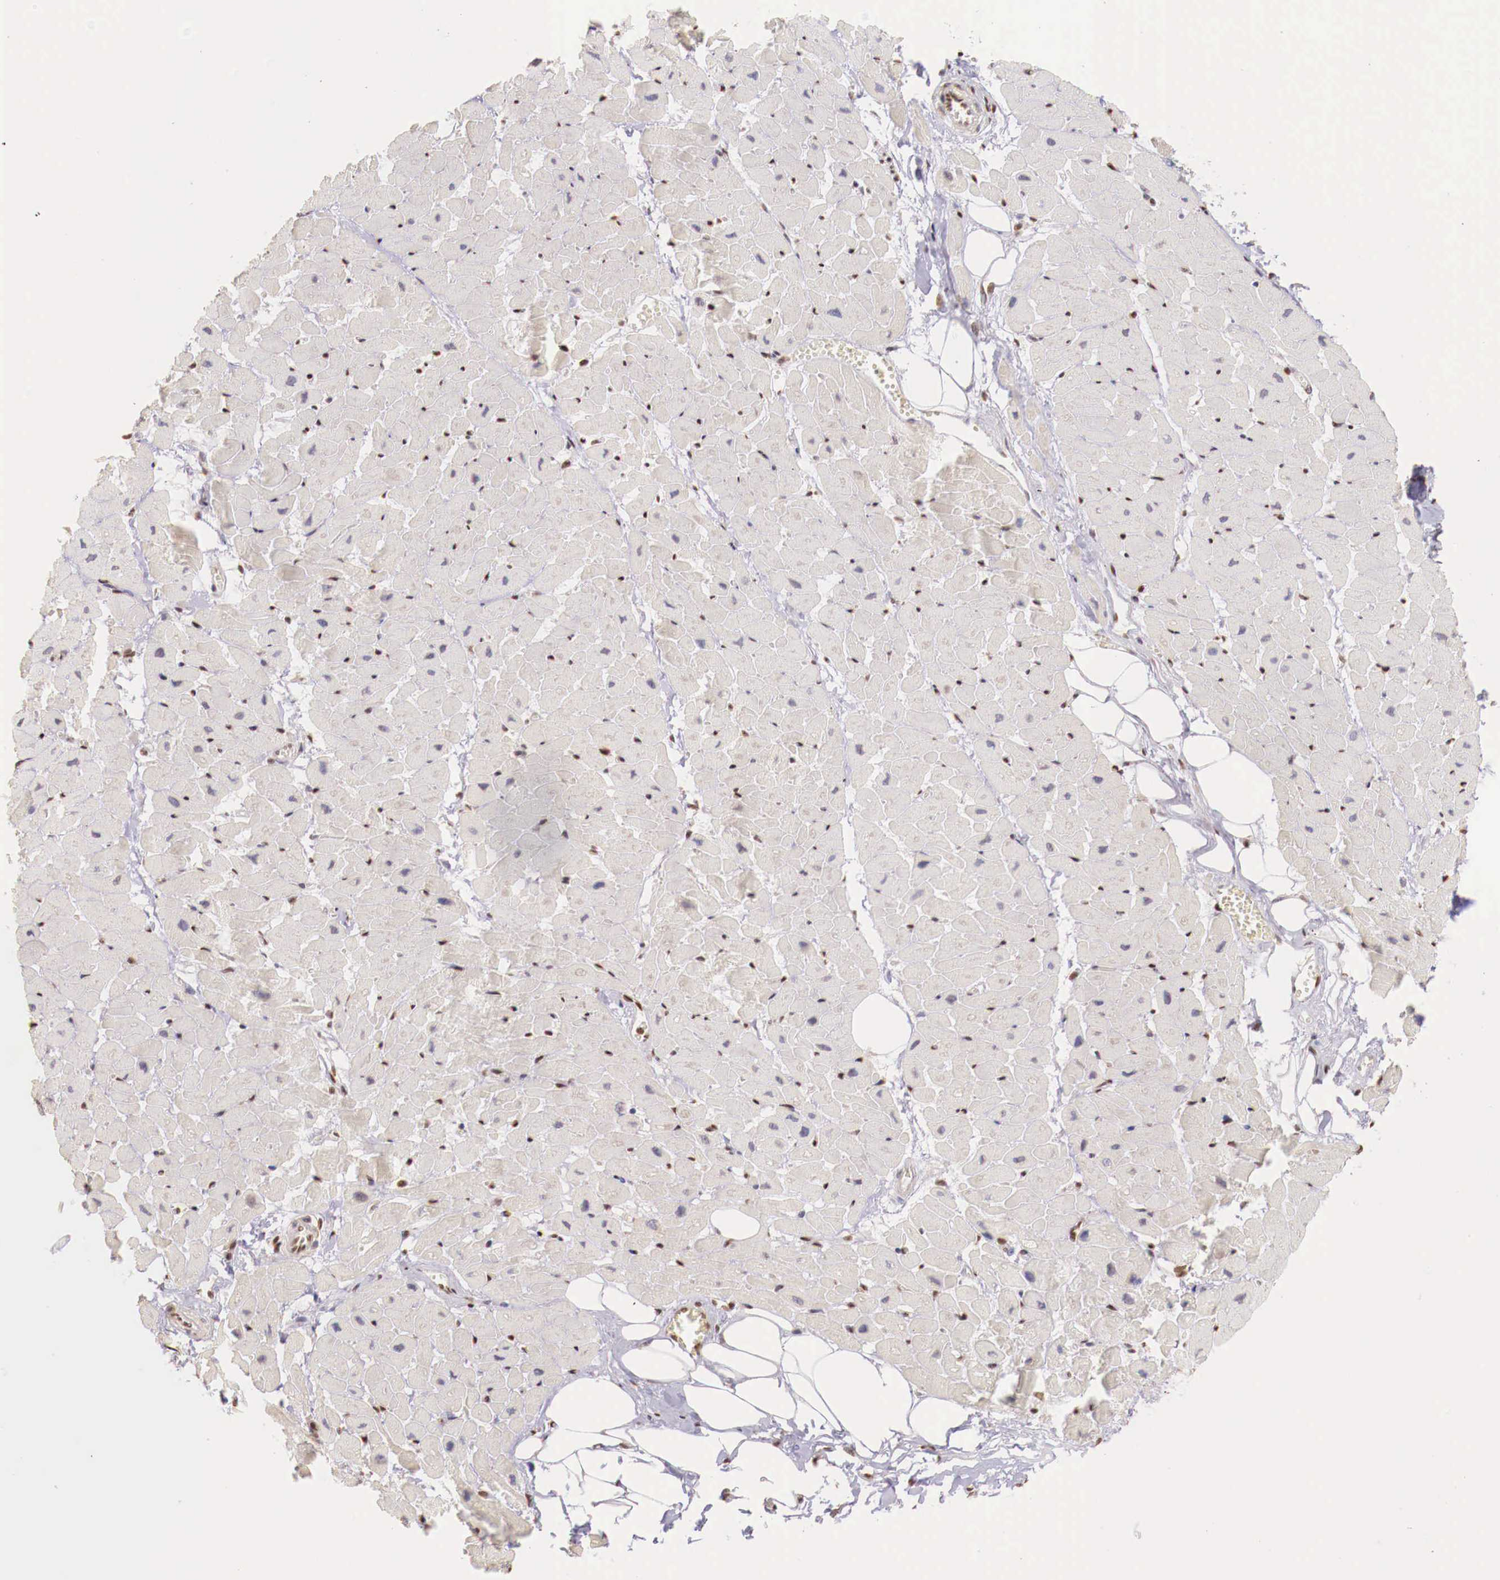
{"staining": {"intensity": "negative", "quantity": "none", "location": "none"}, "tissue": "heart muscle", "cell_type": "Cardiomyocytes", "image_type": "normal", "snomed": [{"axis": "morphology", "description": "Normal tissue, NOS"}, {"axis": "topography", "description": "Heart"}], "caption": "High power microscopy micrograph of an immunohistochemistry histopathology image of normal heart muscle, revealing no significant positivity in cardiomyocytes. Brightfield microscopy of immunohistochemistry (IHC) stained with DAB (brown) and hematoxylin (blue), captured at high magnification.", "gene": "SP1", "patient": {"sex": "female", "age": 19}}